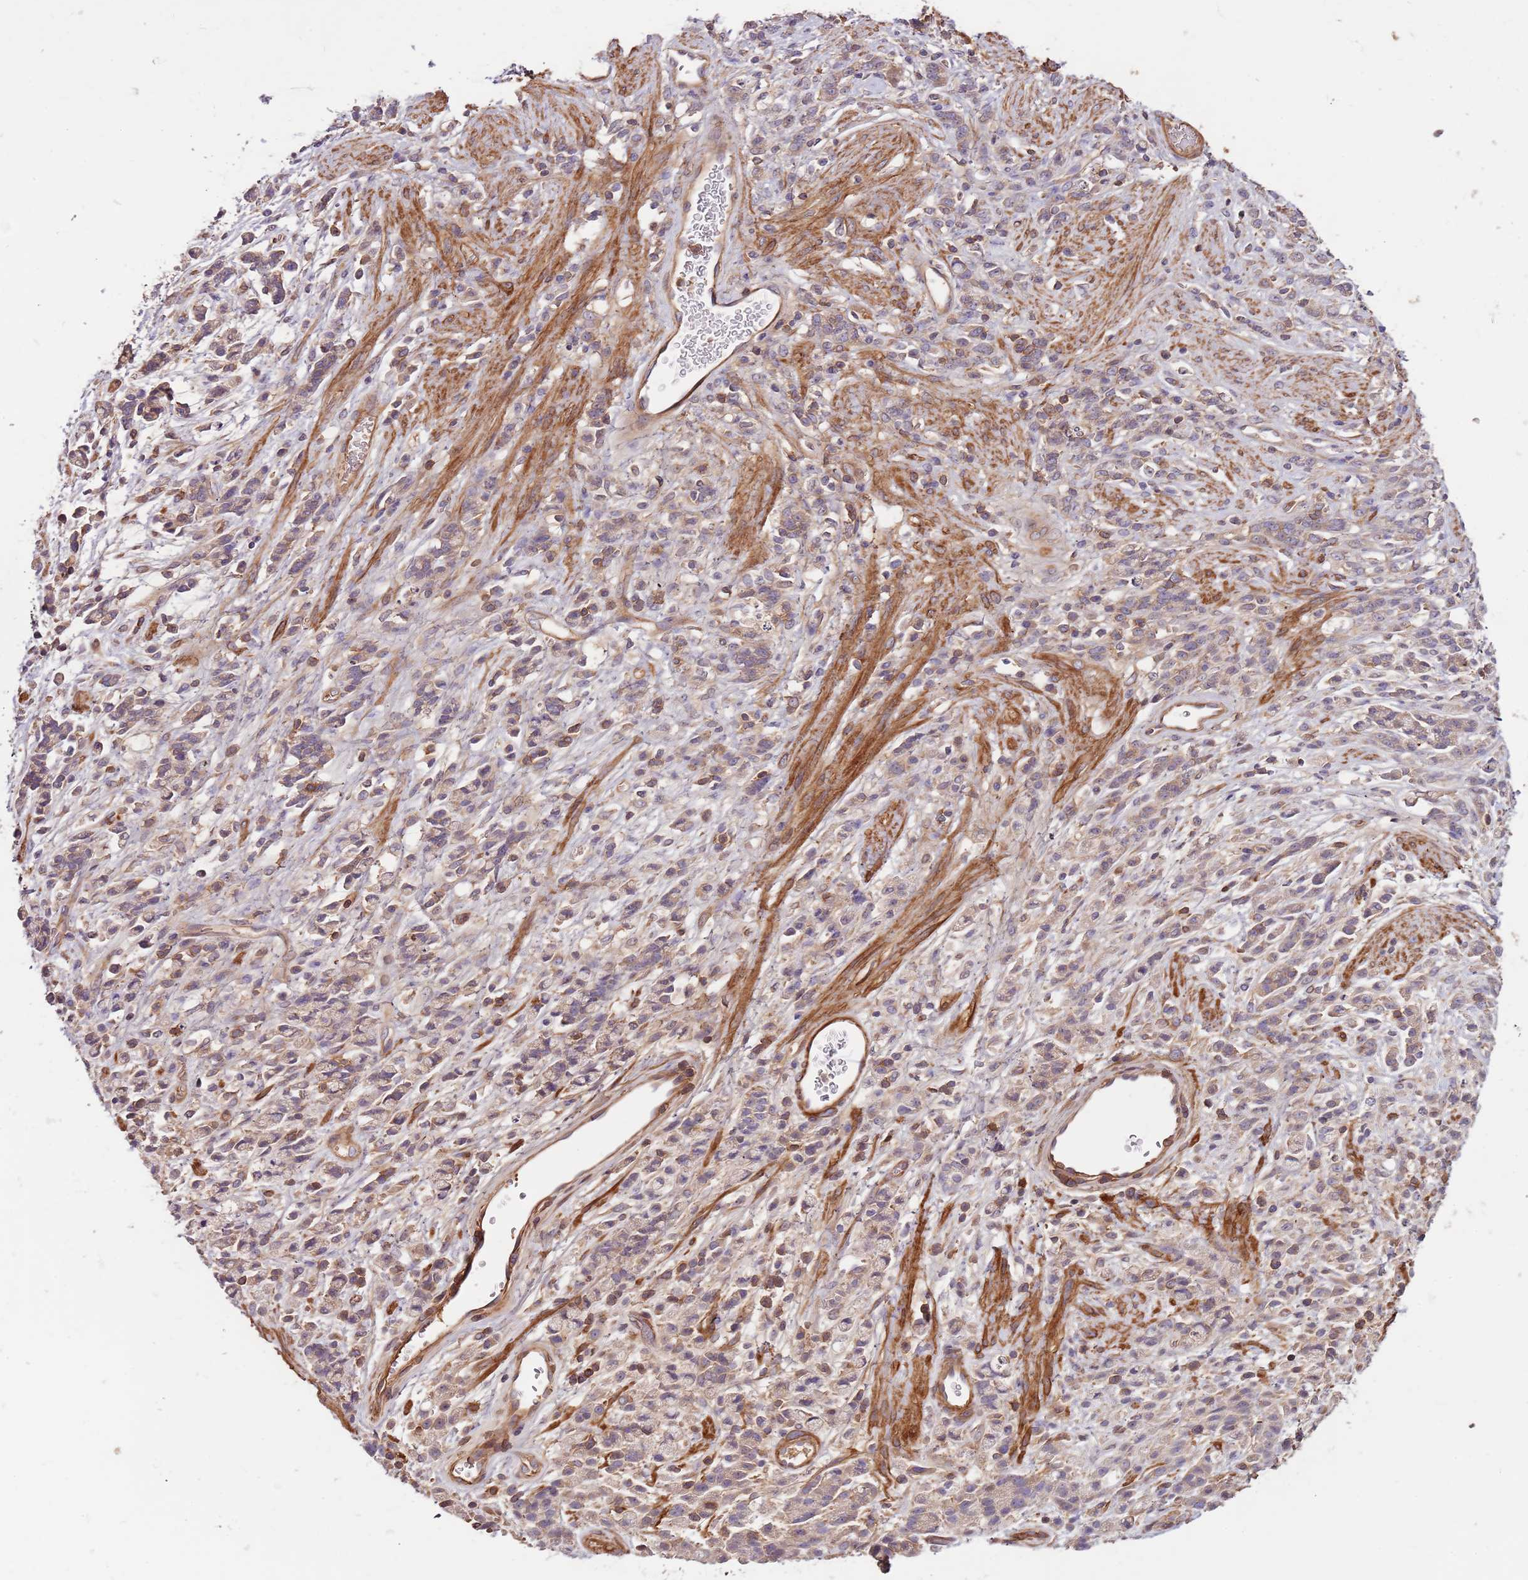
{"staining": {"intensity": "weak", "quantity": "<25%", "location": "cytoplasmic/membranous"}, "tissue": "stomach cancer", "cell_type": "Tumor cells", "image_type": "cancer", "snomed": [{"axis": "morphology", "description": "Adenocarcinoma, NOS"}, {"axis": "topography", "description": "Stomach"}], "caption": "High magnification brightfield microscopy of stomach cancer stained with DAB (3,3'-diaminobenzidine) (brown) and counterstained with hematoxylin (blue): tumor cells show no significant positivity.", "gene": "DENR", "patient": {"sex": "female", "age": 60}}